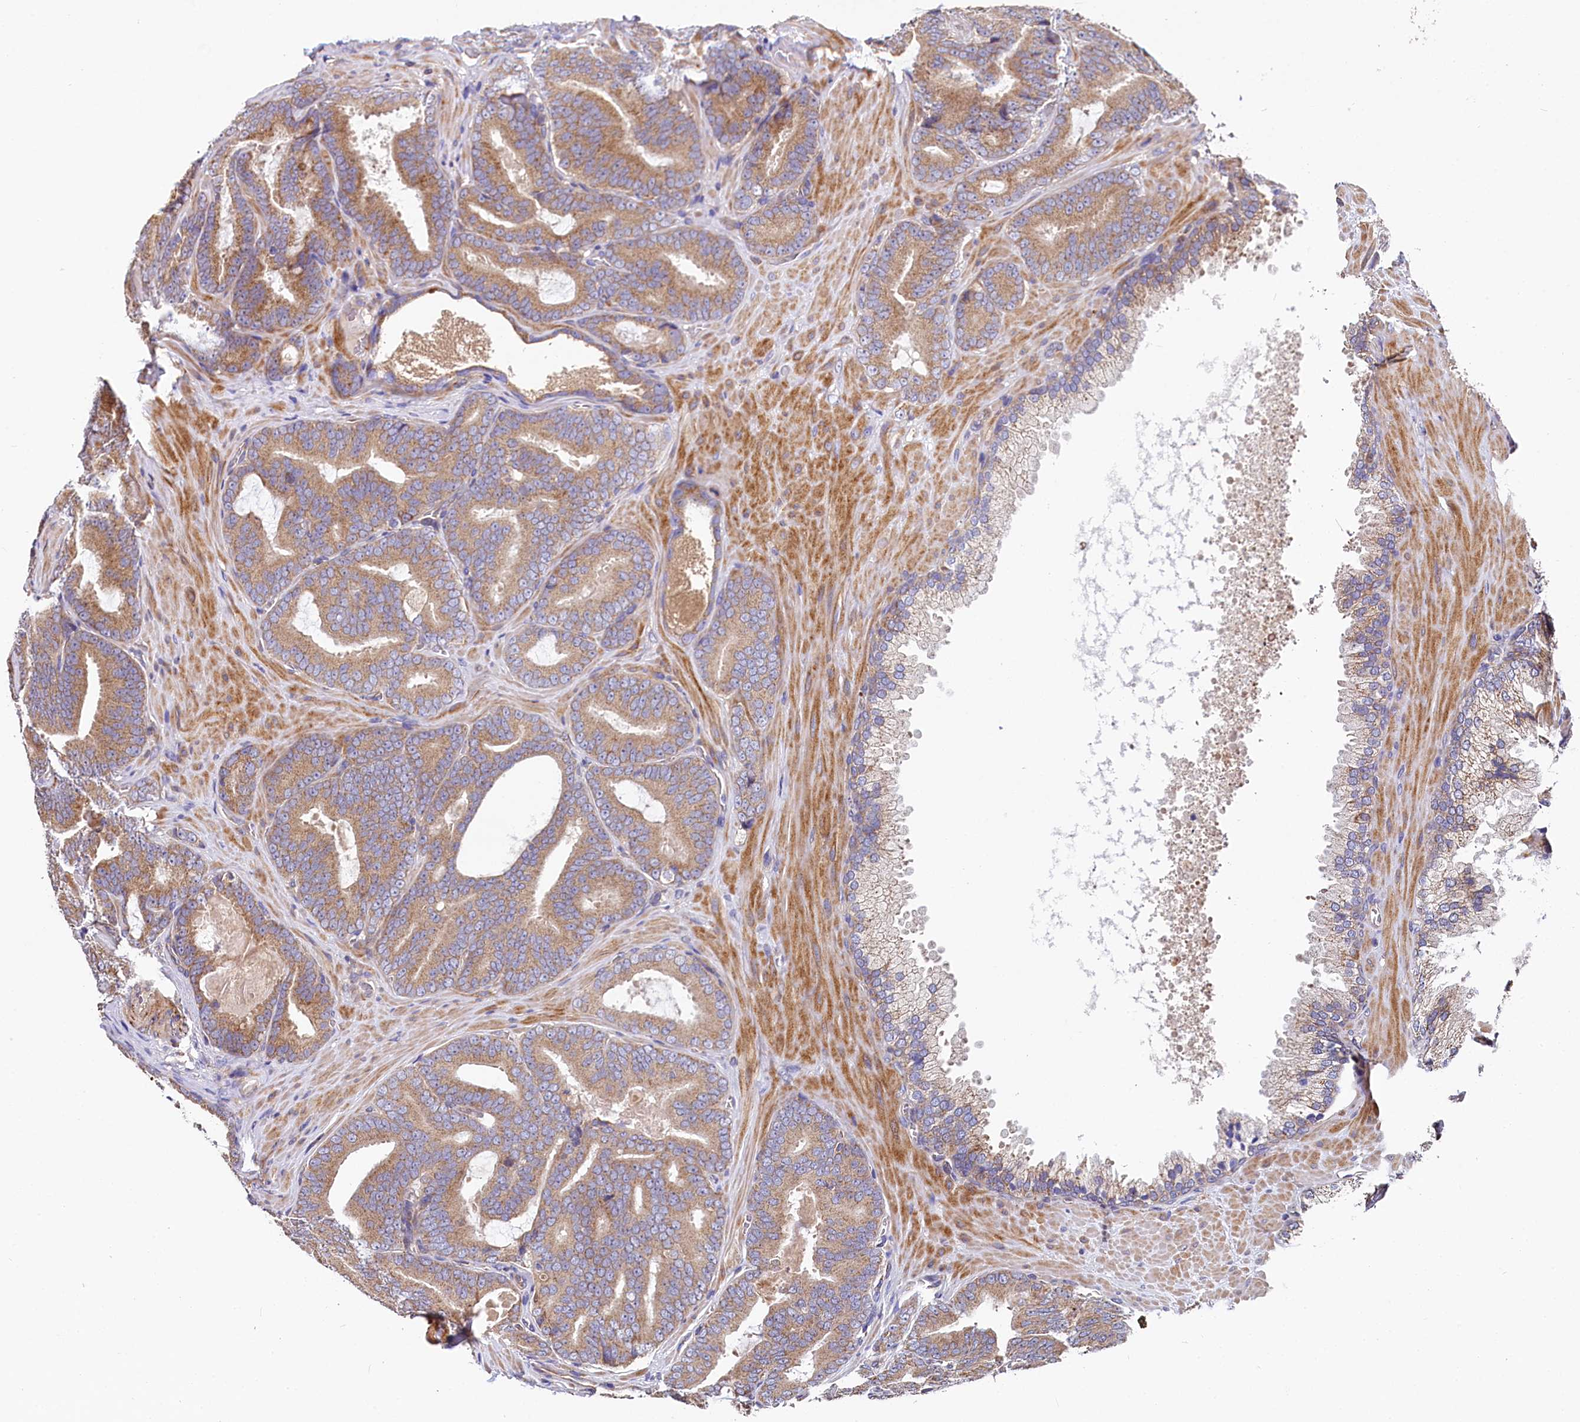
{"staining": {"intensity": "moderate", "quantity": ">75%", "location": "cytoplasmic/membranous"}, "tissue": "prostate cancer", "cell_type": "Tumor cells", "image_type": "cancer", "snomed": [{"axis": "morphology", "description": "Adenocarcinoma, High grade"}, {"axis": "topography", "description": "Prostate"}], "caption": "Brown immunohistochemical staining in human prostate cancer (adenocarcinoma (high-grade)) exhibits moderate cytoplasmic/membranous expression in about >75% of tumor cells. (DAB (3,3'-diaminobenzidine) = brown stain, brightfield microscopy at high magnification).", "gene": "SPRYD3", "patient": {"sex": "male", "age": 66}}